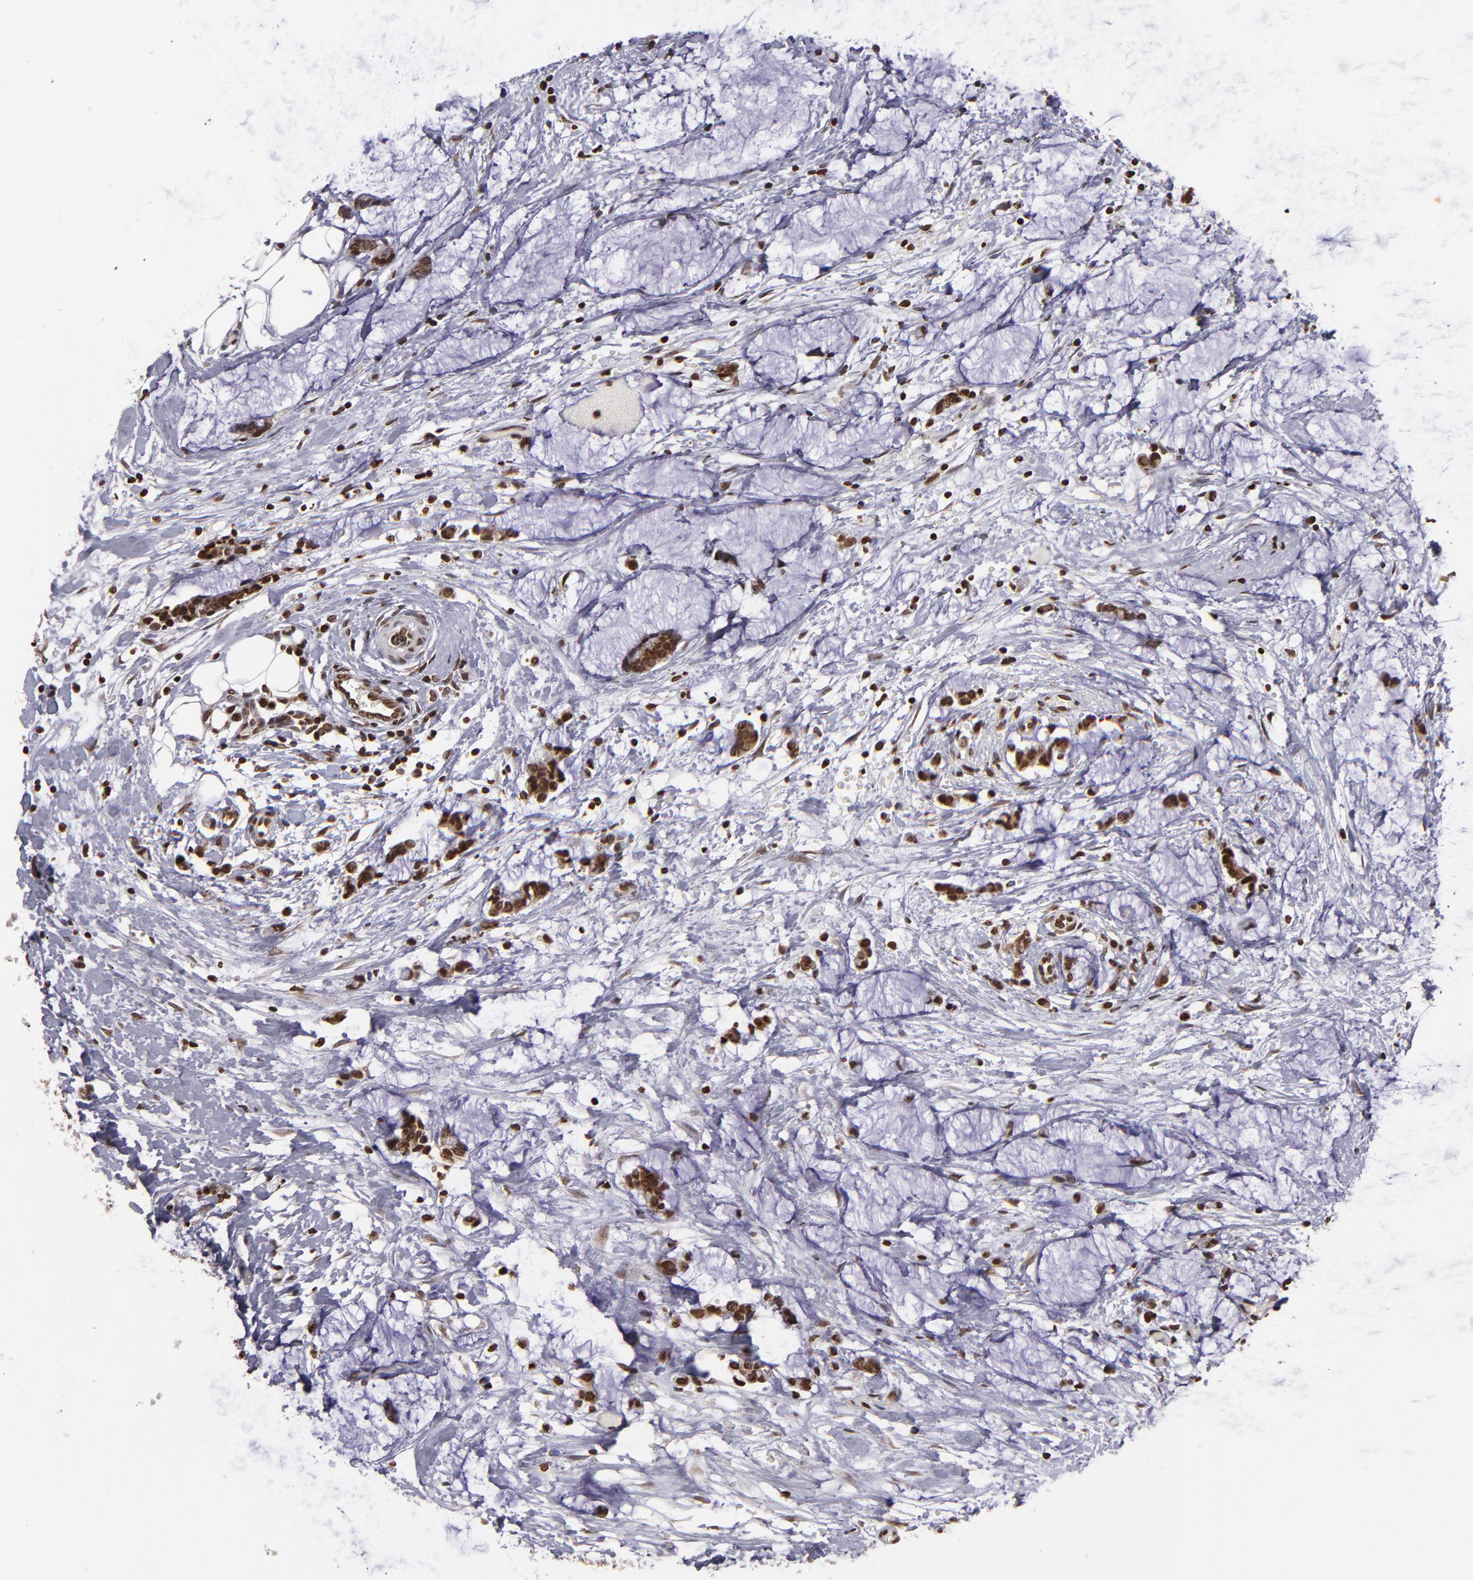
{"staining": {"intensity": "strong", "quantity": ">75%", "location": "cytoplasmic/membranous,nuclear"}, "tissue": "colorectal cancer", "cell_type": "Tumor cells", "image_type": "cancer", "snomed": [{"axis": "morphology", "description": "Adenocarcinoma, NOS"}, {"axis": "topography", "description": "Colon"}], "caption": "Strong cytoplasmic/membranous and nuclear positivity for a protein is present in approximately >75% of tumor cells of colorectal cancer using immunohistochemistry (IHC).", "gene": "CSDC2", "patient": {"sex": "male", "age": 14}}